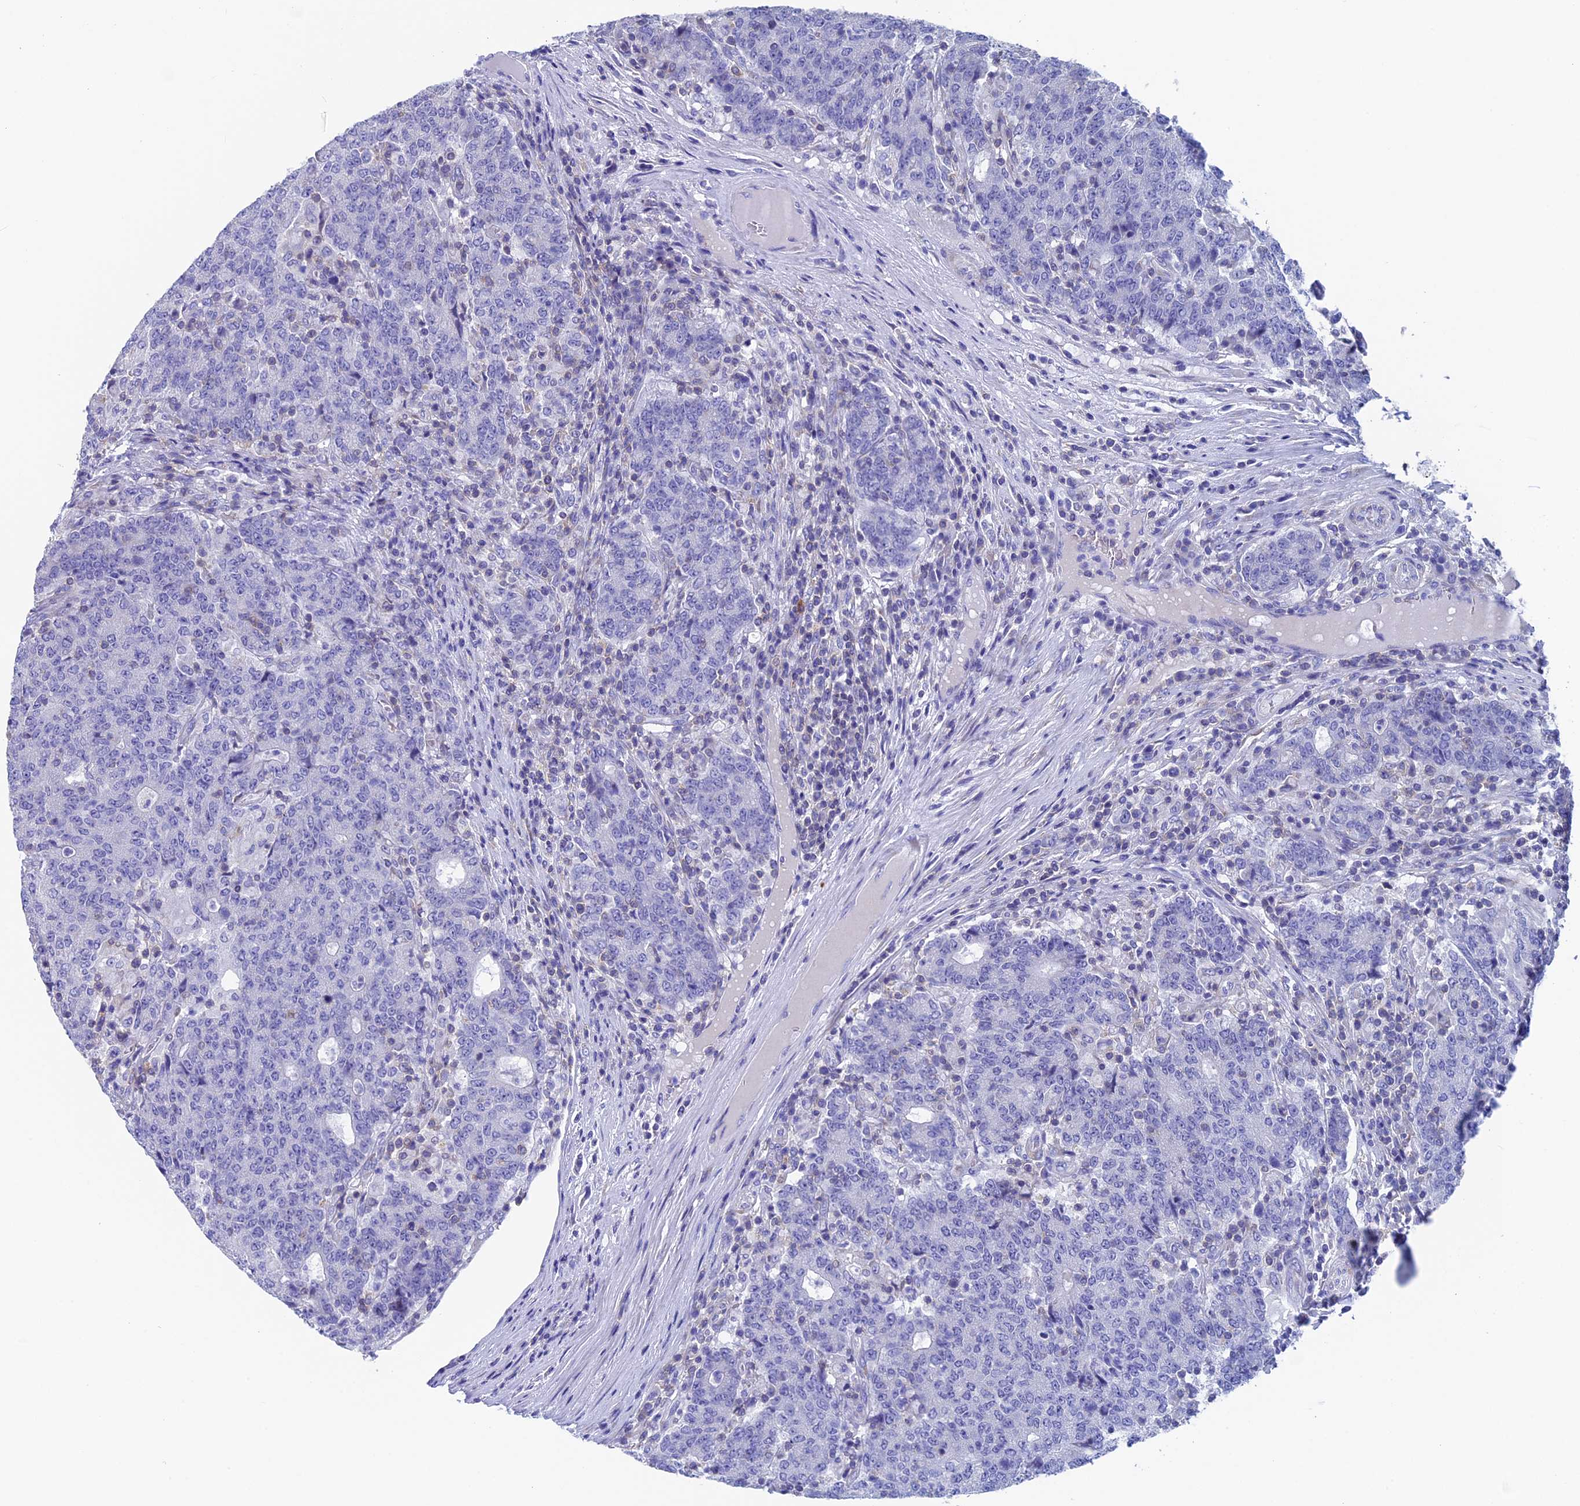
{"staining": {"intensity": "negative", "quantity": "none", "location": "none"}, "tissue": "colorectal cancer", "cell_type": "Tumor cells", "image_type": "cancer", "snomed": [{"axis": "morphology", "description": "Adenocarcinoma, NOS"}, {"axis": "topography", "description": "Colon"}], "caption": "Tumor cells show no significant protein staining in colorectal adenocarcinoma. The staining was performed using DAB to visualize the protein expression in brown, while the nuclei were stained in blue with hematoxylin (Magnification: 20x).", "gene": "SEPTIN1", "patient": {"sex": "female", "age": 75}}